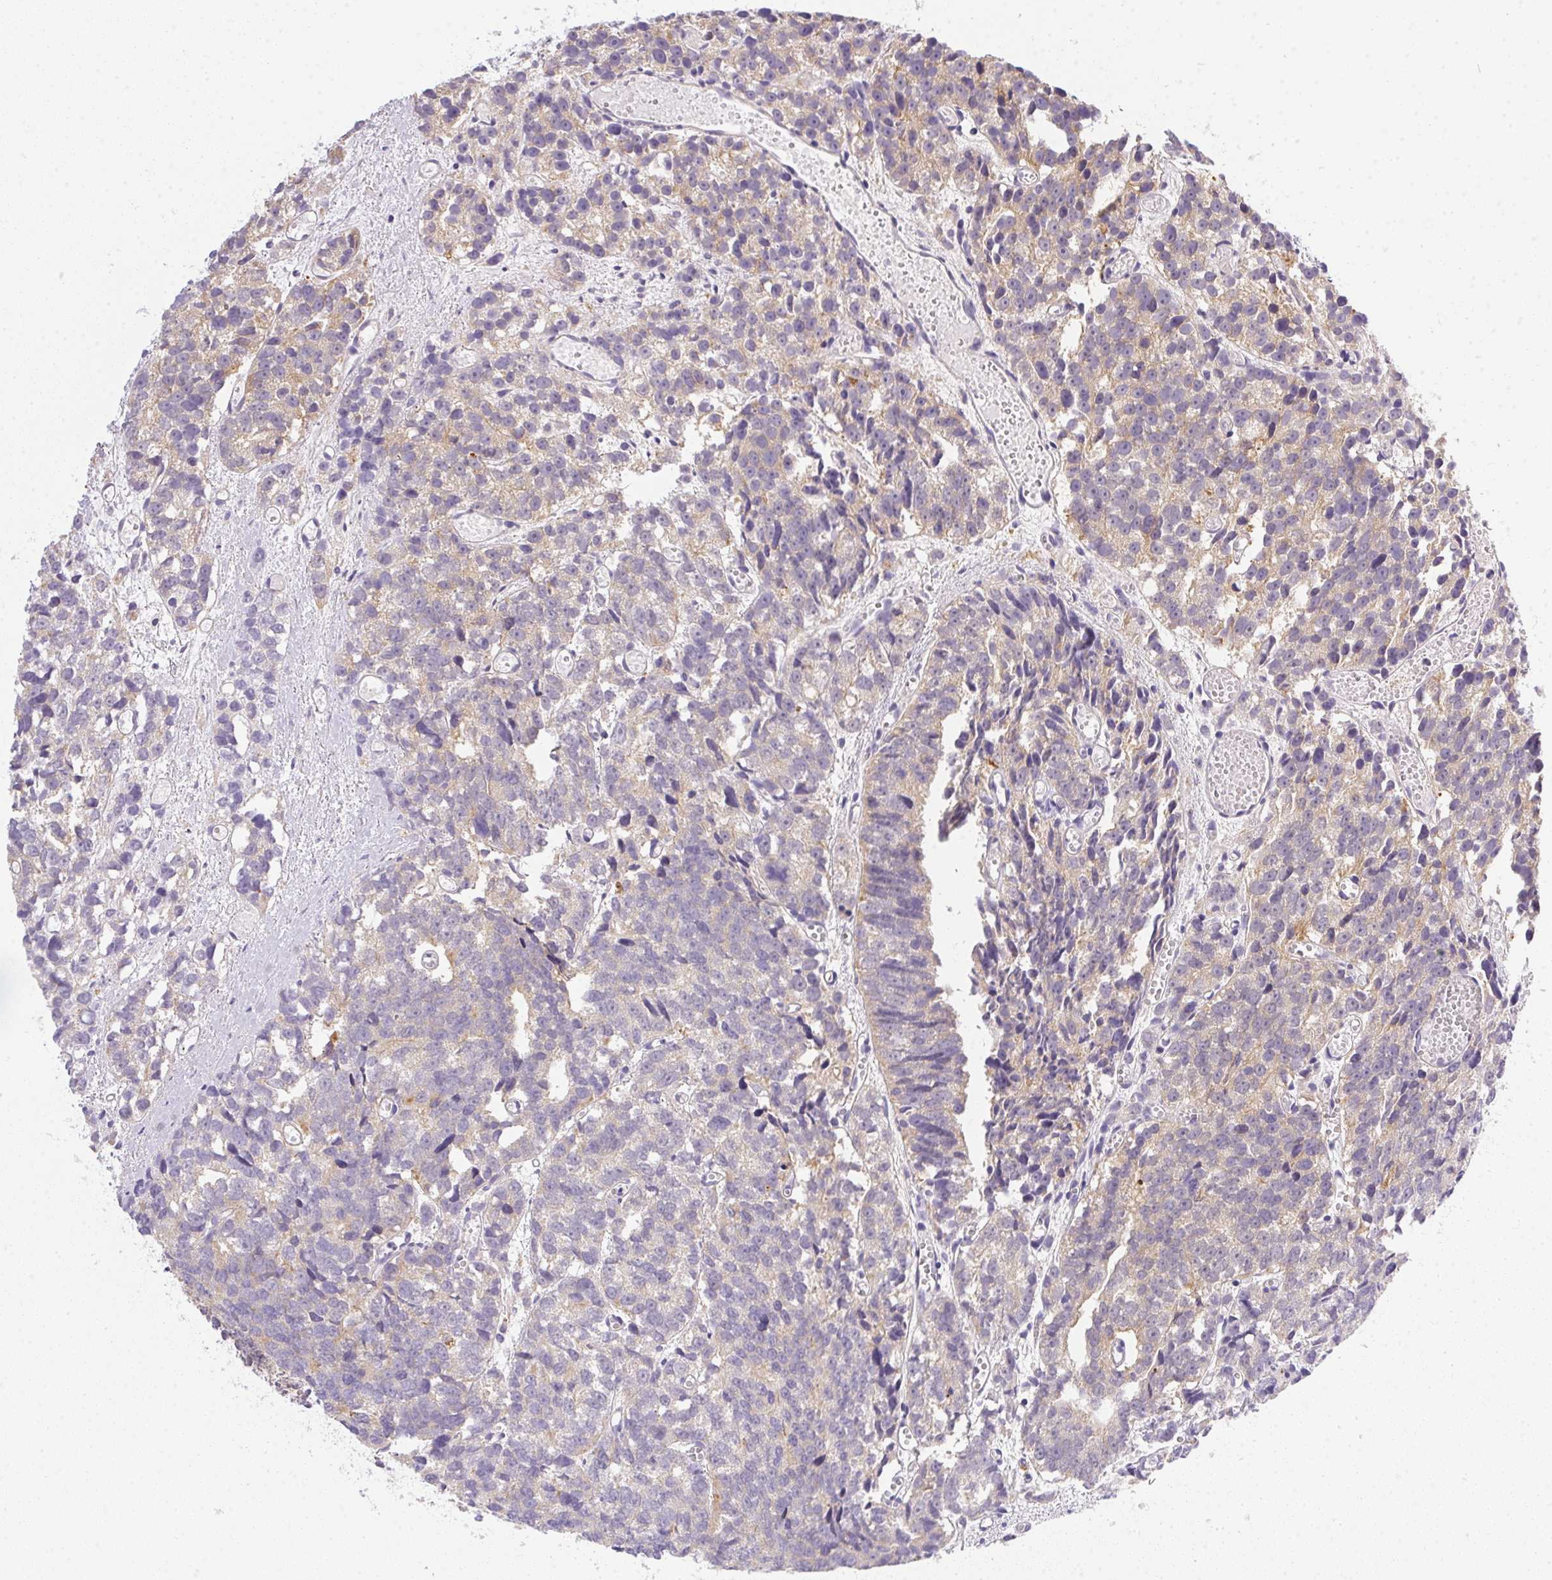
{"staining": {"intensity": "weak", "quantity": ">75%", "location": "cytoplasmic/membranous"}, "tissue": "prostate cancer", "cell_type": "Tumor cells", "image_type": "cancer", "snomed": [{"axis": "morphology", "description": "Adenocarcinoma, High grade"}, {"axis": "topography", "description": "Prostate"}], "caption": "A micrograph showing weak cytoplasmic/membranous expression in approximately >75% of tumor cells in prostate adenocarcinoma (high-grade), as visualized by brown immunohistochemical staining.", "gene": "SLC17A7", "patient": {"sex": "male", "age": 77}}